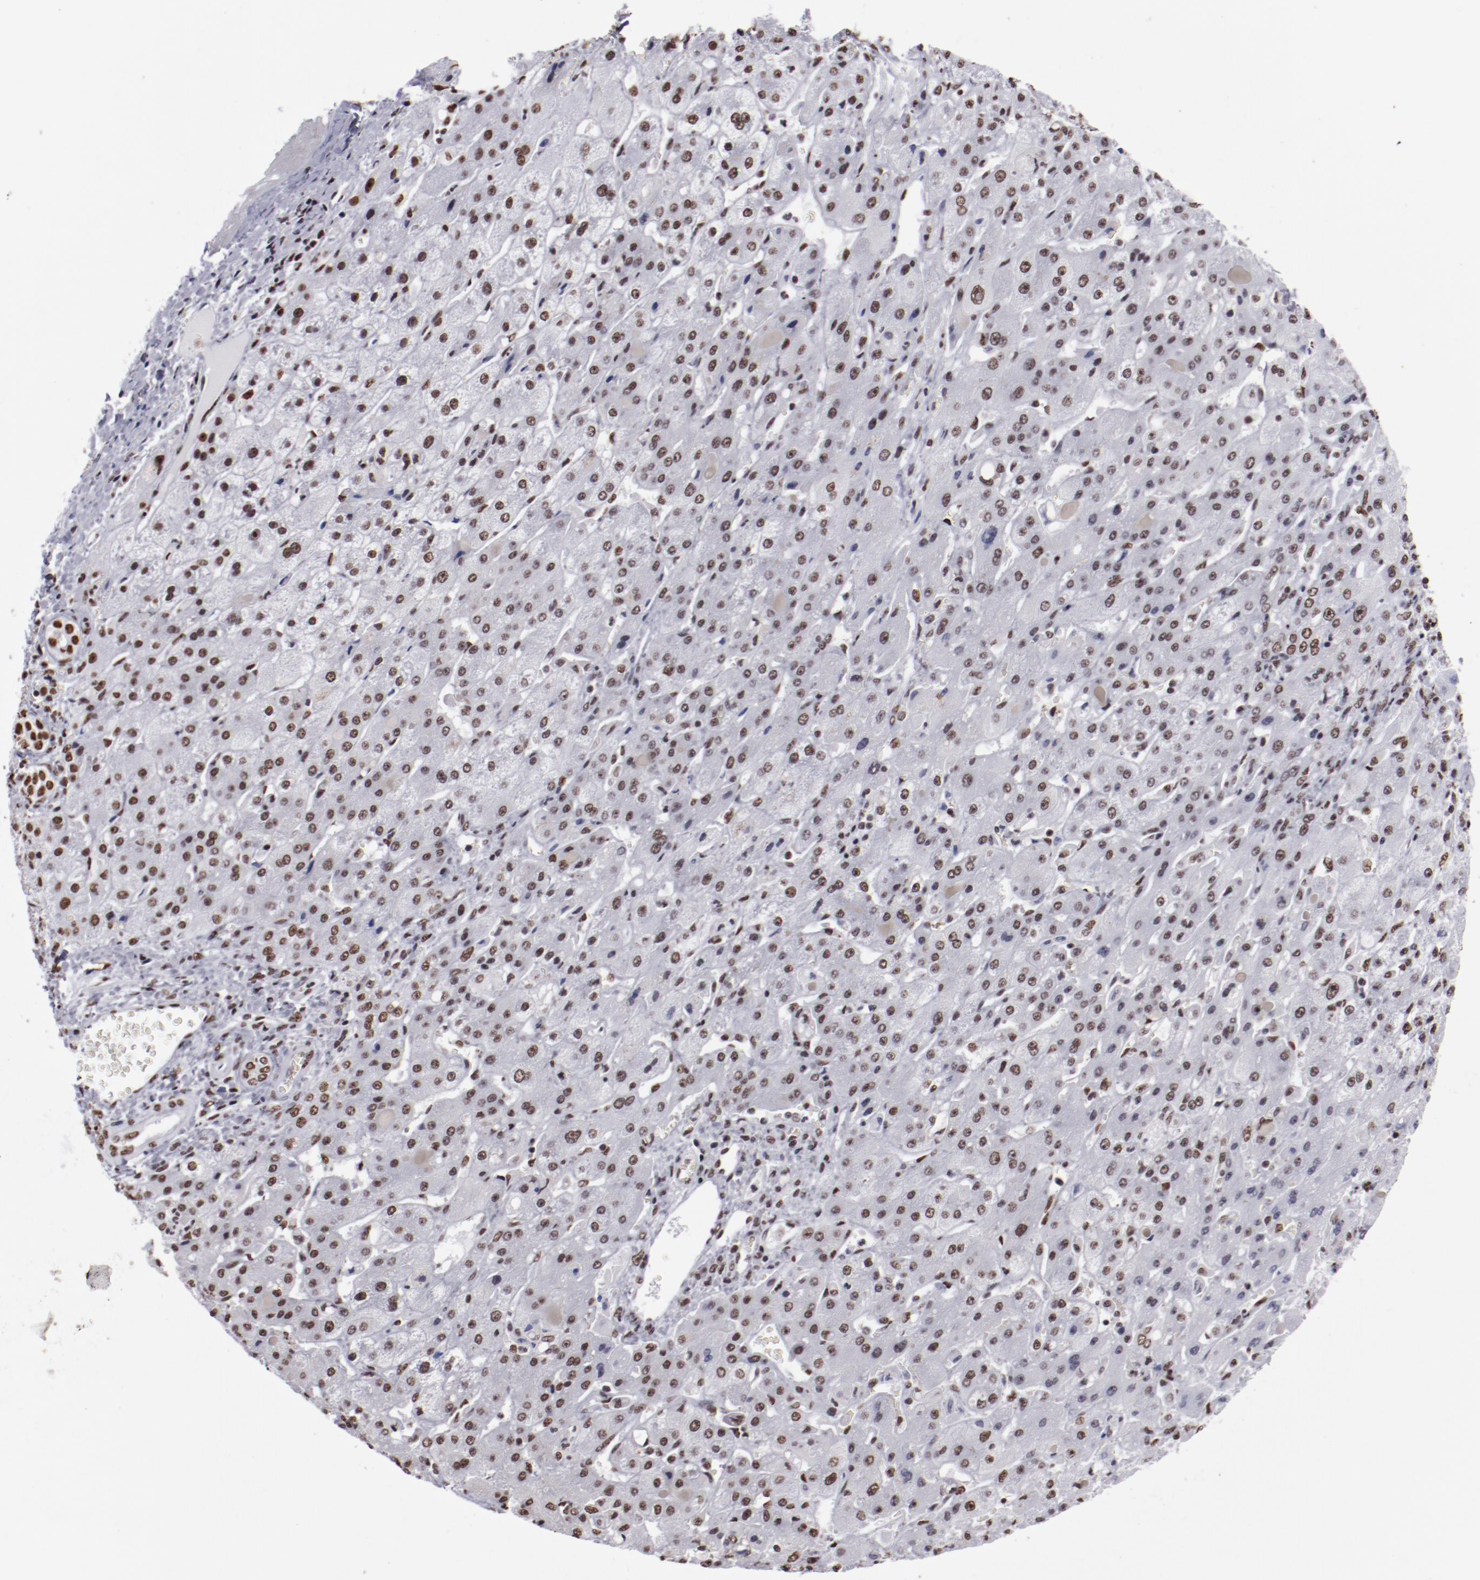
{"staining": {"intensity": "moderate", "quantity": "25%-75%", "location": "nuclear"}, "tissue": "liver cancer", "cell_type": "Tumor cells", "image_type": "cancer", "snomed": [{"axis": "morphology", "description": "Cholangiocarcinoma"}, {"axis": "topography", "description": "Liver"}], "caption": "Protein staining shows moderate nuclear staining in about 25%-75% of tumor cells in liver cholangiocarcinoma.", "gene": "HNRNPA2B1", "patient": {"sex": "female", "age": 52}}